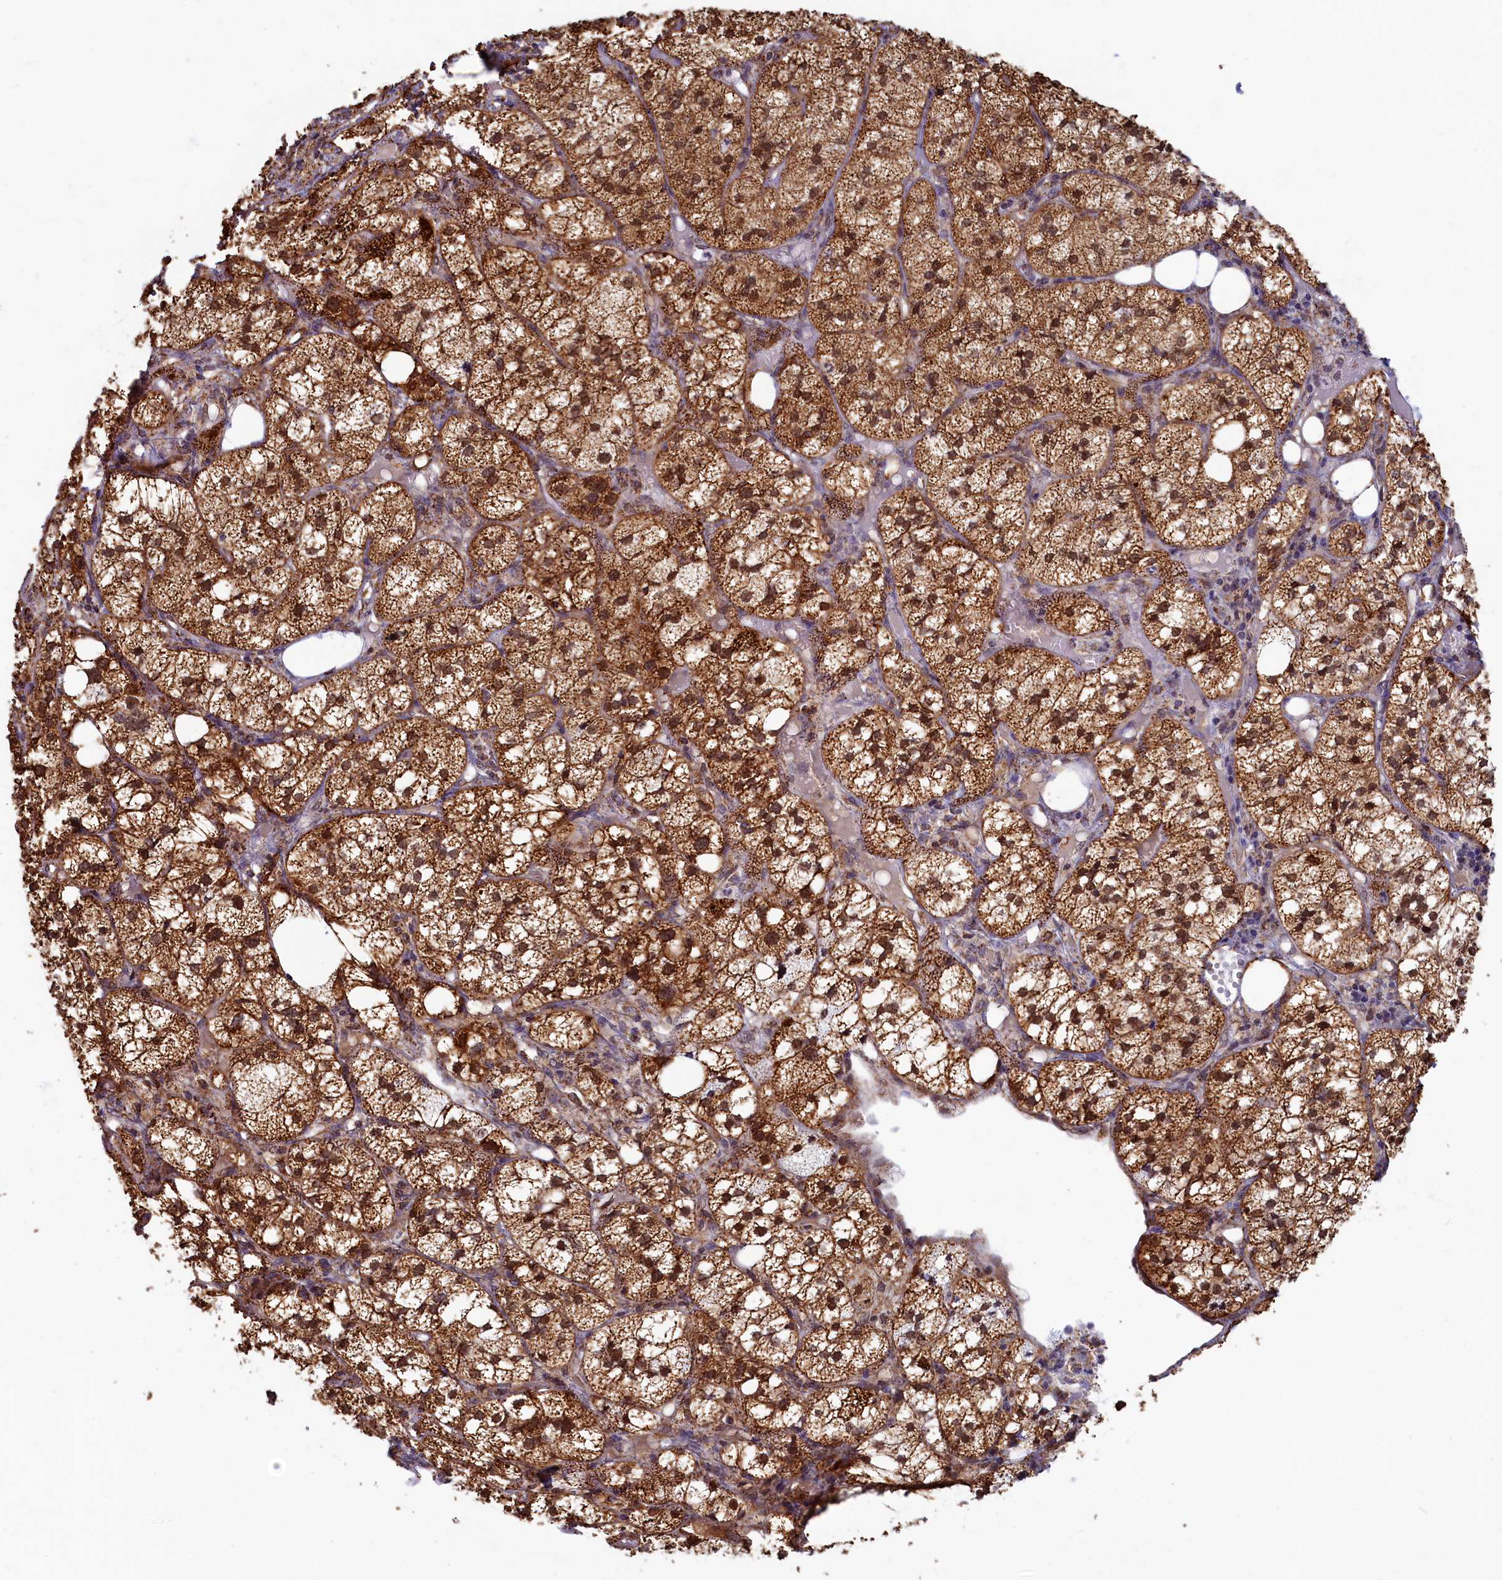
{"staining": {"intensity": "strong", "quantity": ">75%", "location": "cytoplasmic/membranous,nuclear"}, "tissue": "adrenal gland", "cell_type": "Glandular cells", "image_type": "normal", "snomed": [{"axis": "morphology", "description": "Normal tissue, NOS"}, {"axis": "topography", "description": "Adrenal gland"}], "caption": "Adrenal gland was stained to show a protein in brown. There is high levels of strong cytoplasmic/membranous,nuclear positivity in approximately >75% of glandular cells.", "gene": "SPR", "patient": {"sex": "female", "age": 61}}